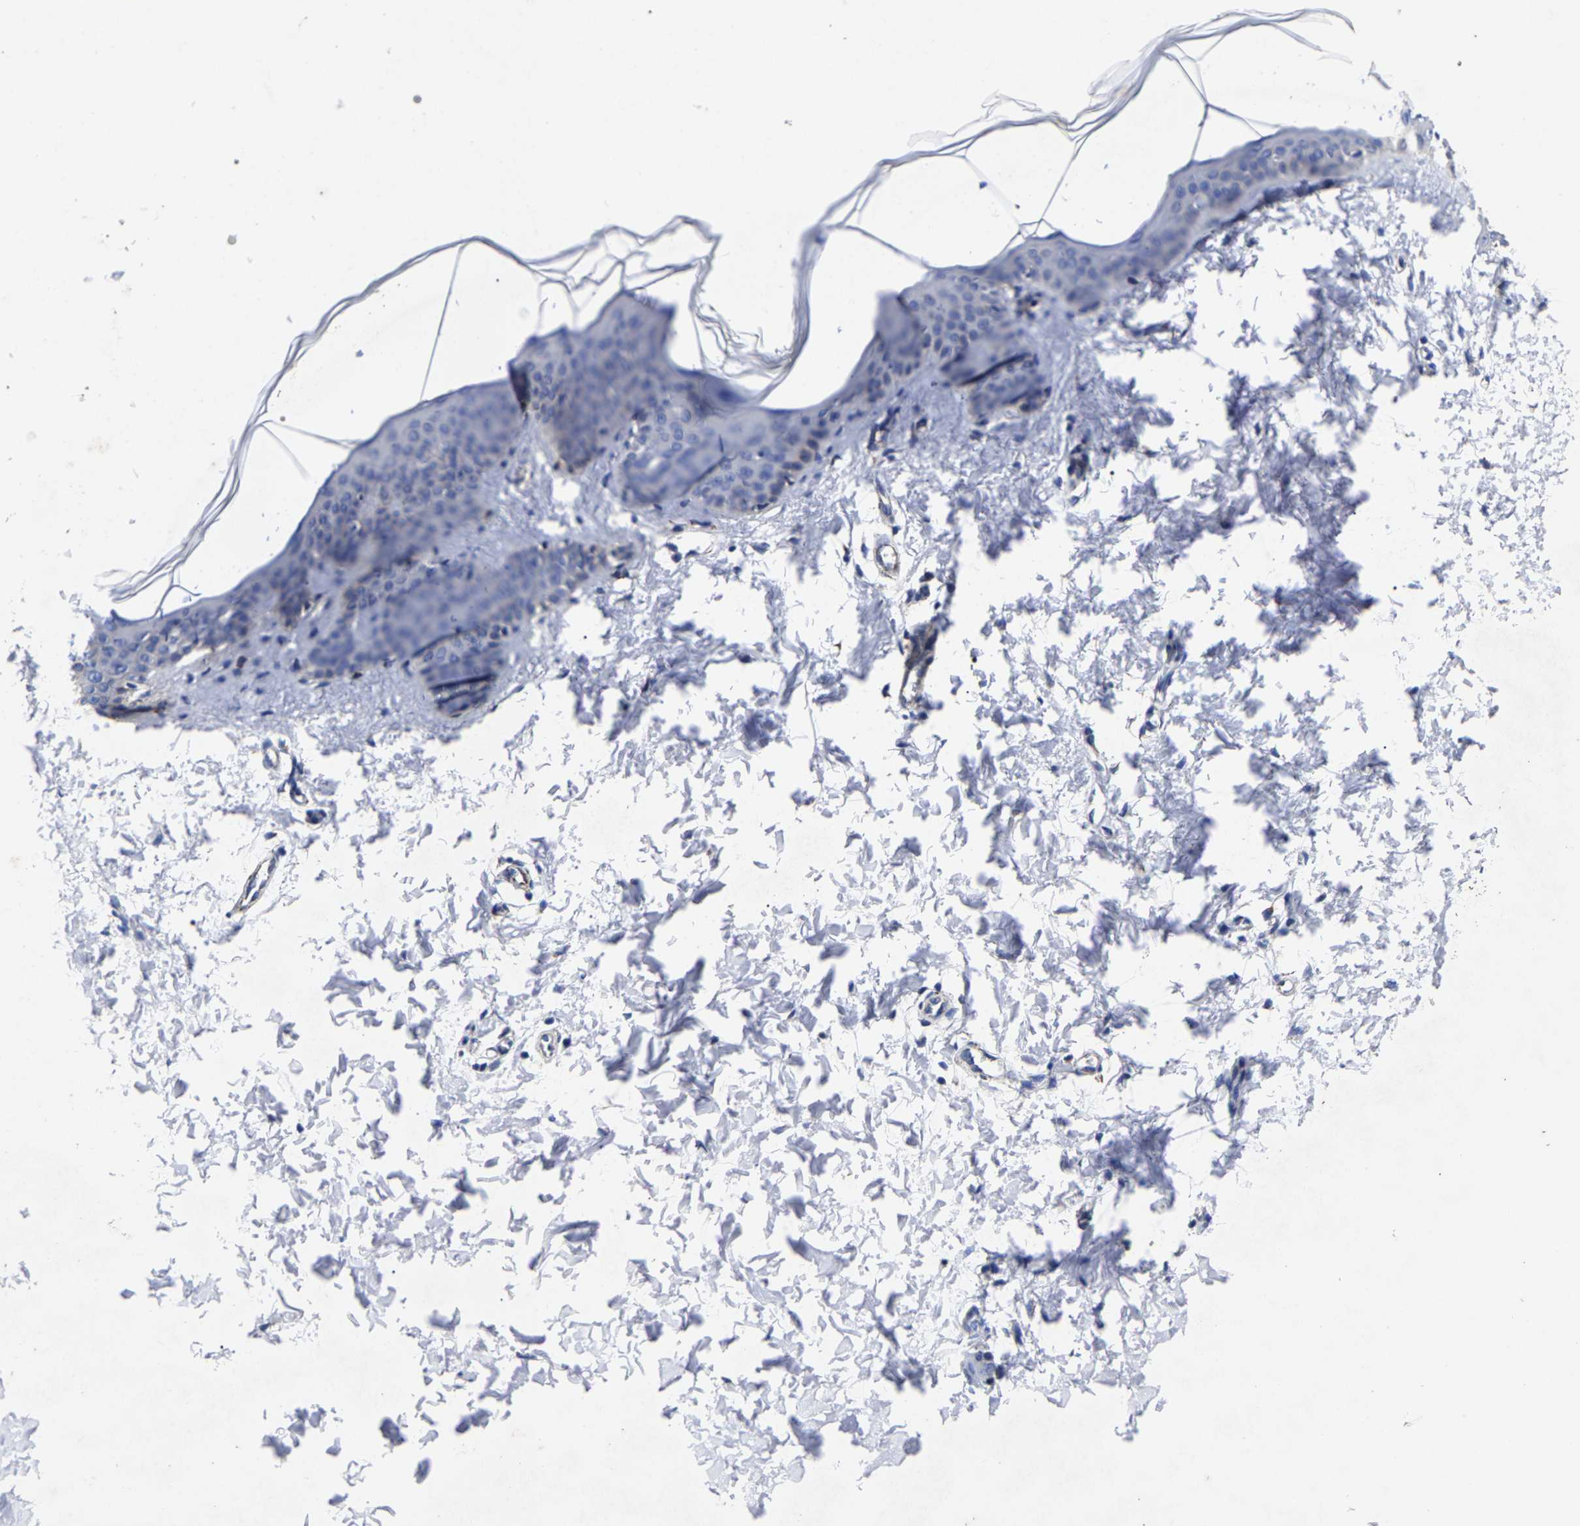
{"staining": {"intensity": "negative", "quantity": "none", "location": "none"}, "tissue": "skin", "cell_type": "Fibroblasts", "image_type": "normal", "snomed": [{"axis": "morphology", "description": "Normal tissue, NOS"}, {"axis": "topography", "description": "Skin"}], "caption": "Fibroblasts show no significant expression in normal skin. Nuclei are stained in blue.", "gene": "AASS", "patient": {"sex": "female", "age": 17}}